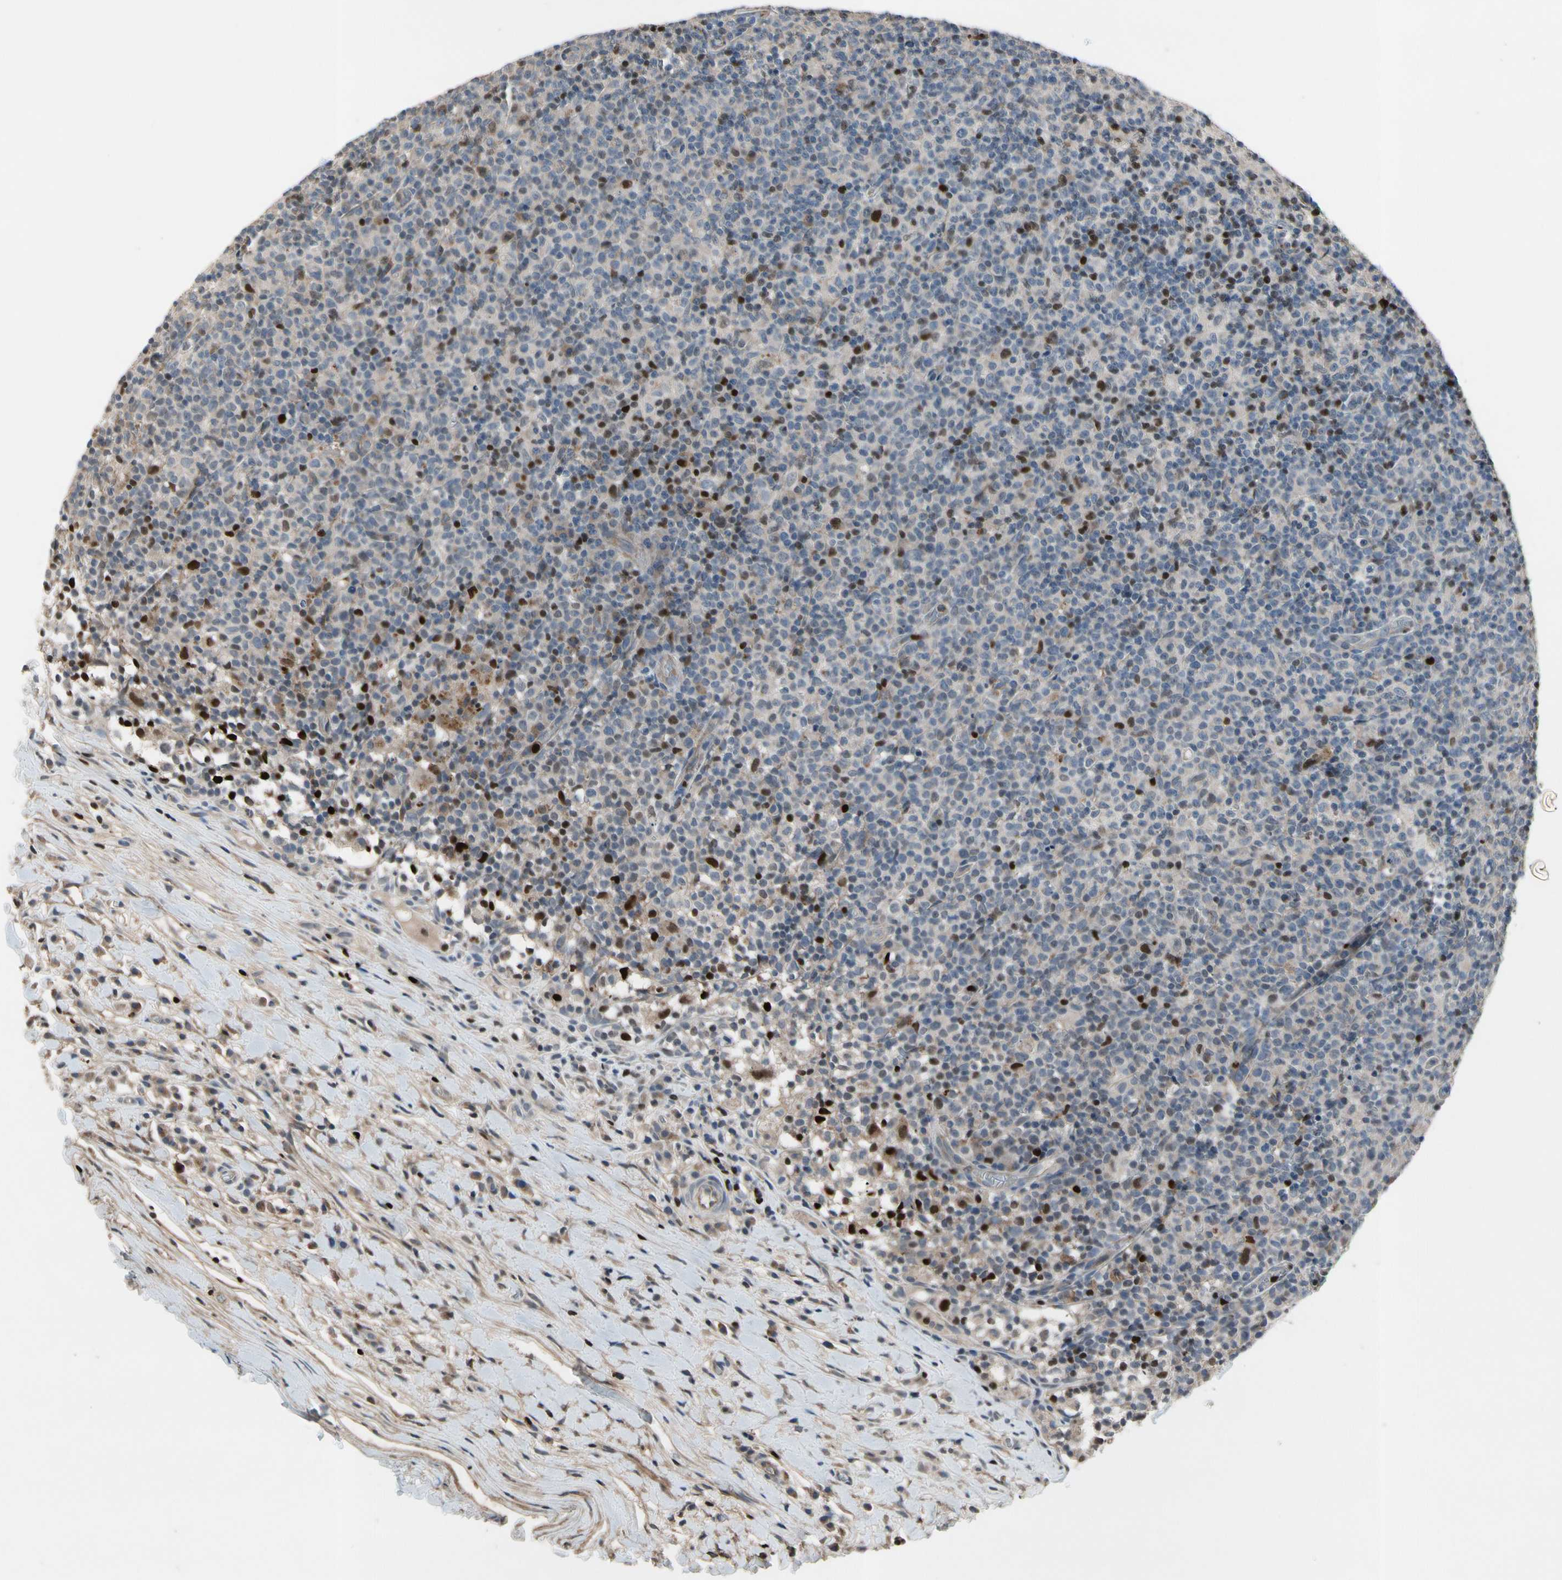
{"staining": {"intensity": "moderate", "quantity": "<25%", "location": "nuclear"}, "tissue": "lymph node", "cell_type": "Germinal center cells", "image_type": "normal", "snomed": [{"axis": "morphology", "description": "Normal tissue, NOS"}, {"axis": "morphology", "description": "Inflammation, NOS"}, {"axis": "topography", "description": "Lymph node"}], "caption": "Protein staining of unremarkable lymph node reveals moderate nuclear staining in about <25% of germinal center cells.", "gene": "TBX21", "patient": {"sex": "male", "age": 55}}